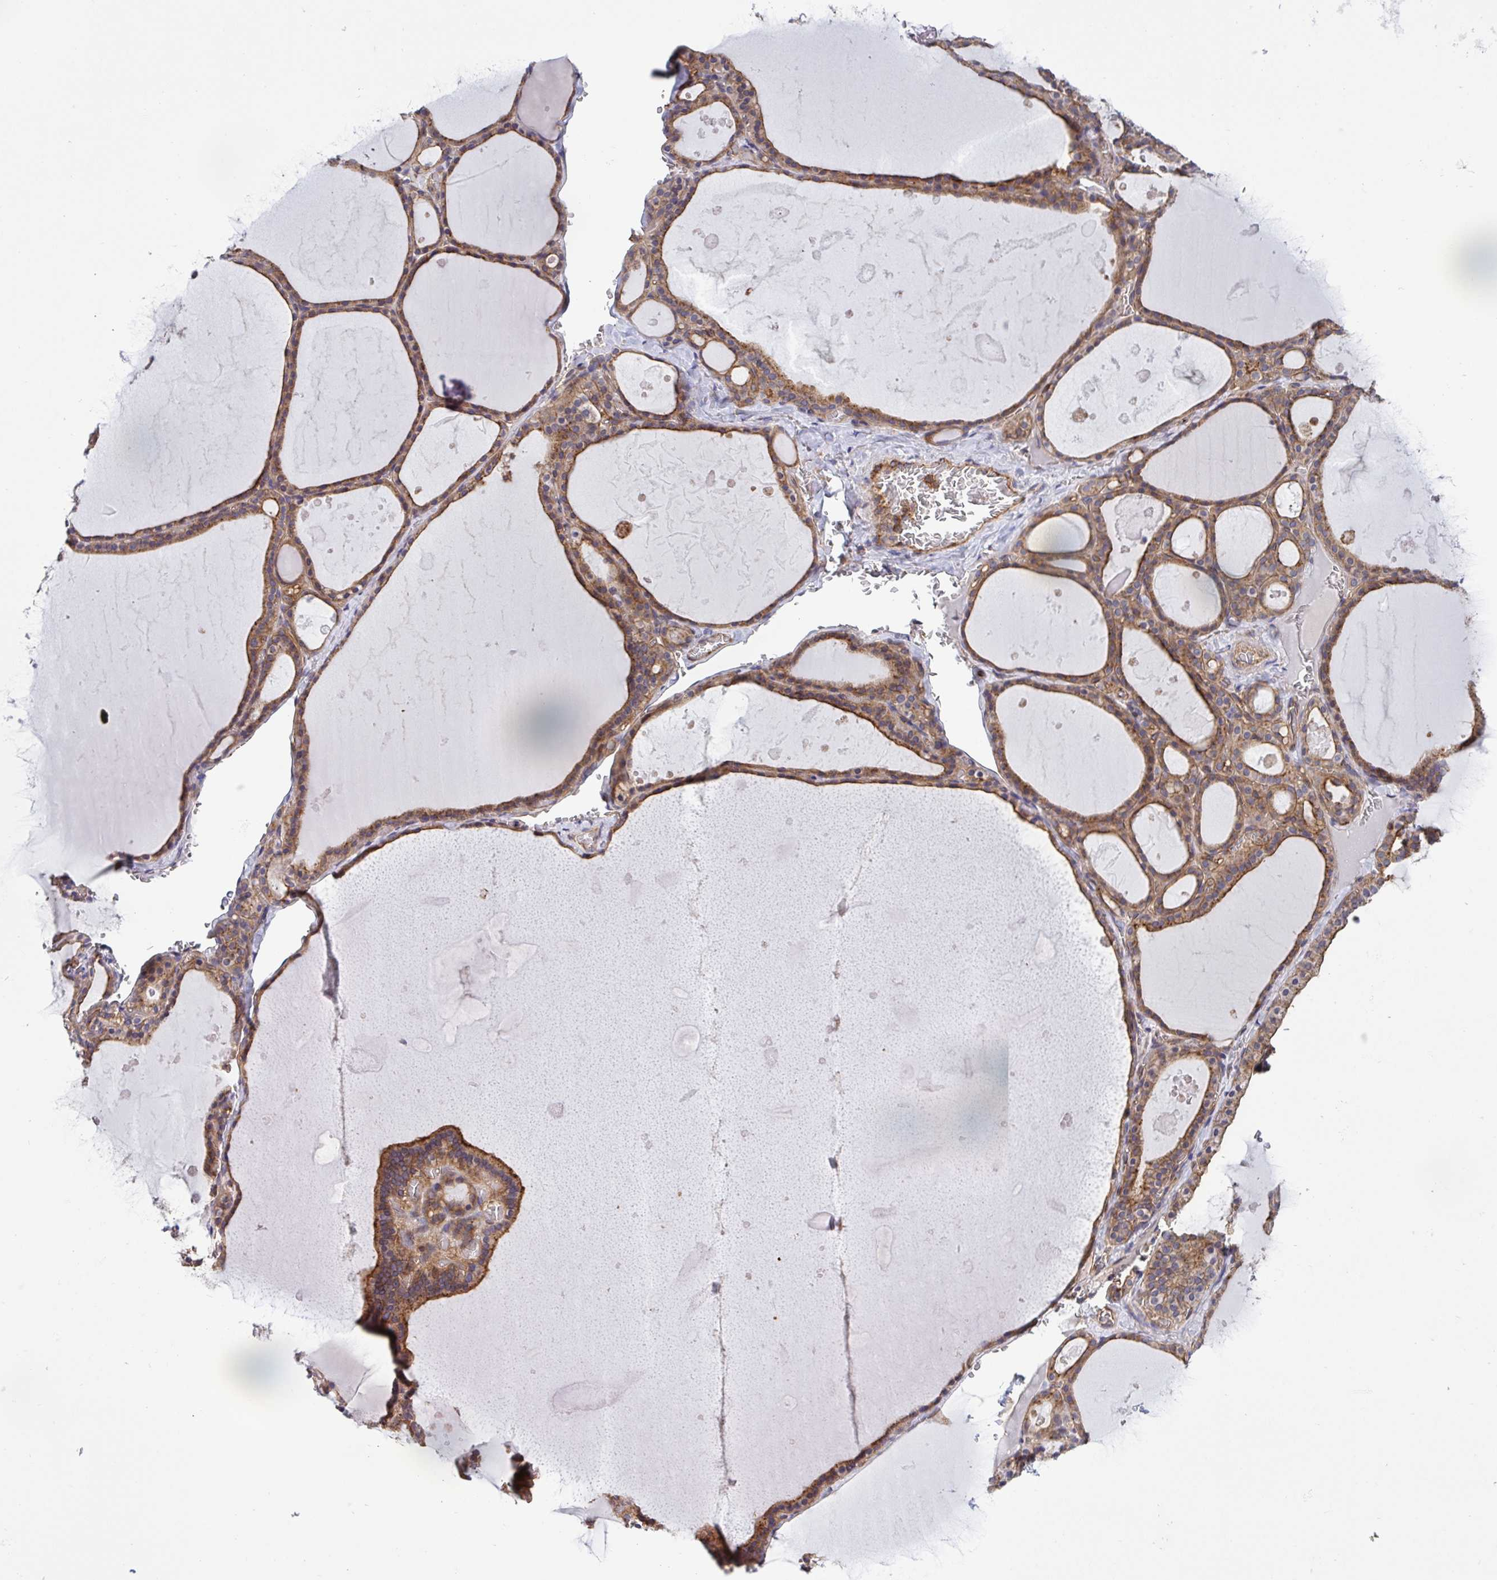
{"staining": {"intensity": "moderate", "quantity": ">75%", "location": "cytoplasmic/membranous"}, "tissue": "thyroid gland", "cell_type": "Glandular cells", "image_type": "normal", "snomed": [{"axis": "morphology", "description": "Normal tissue, NOS"}, {"axis": "topography", "description": "Thyroid gland"}], "caption": "Immunohistochemistry (IHC) (DAB (3,3'-diaminobenzidine)) staining of normal thyroid gland demonstrates moderate cytoplasmic/membranous protein positivity in approximately >75% of glandular cells.", "gene": "C4orf36", "patient": {"sex": "male", "age": 56}}